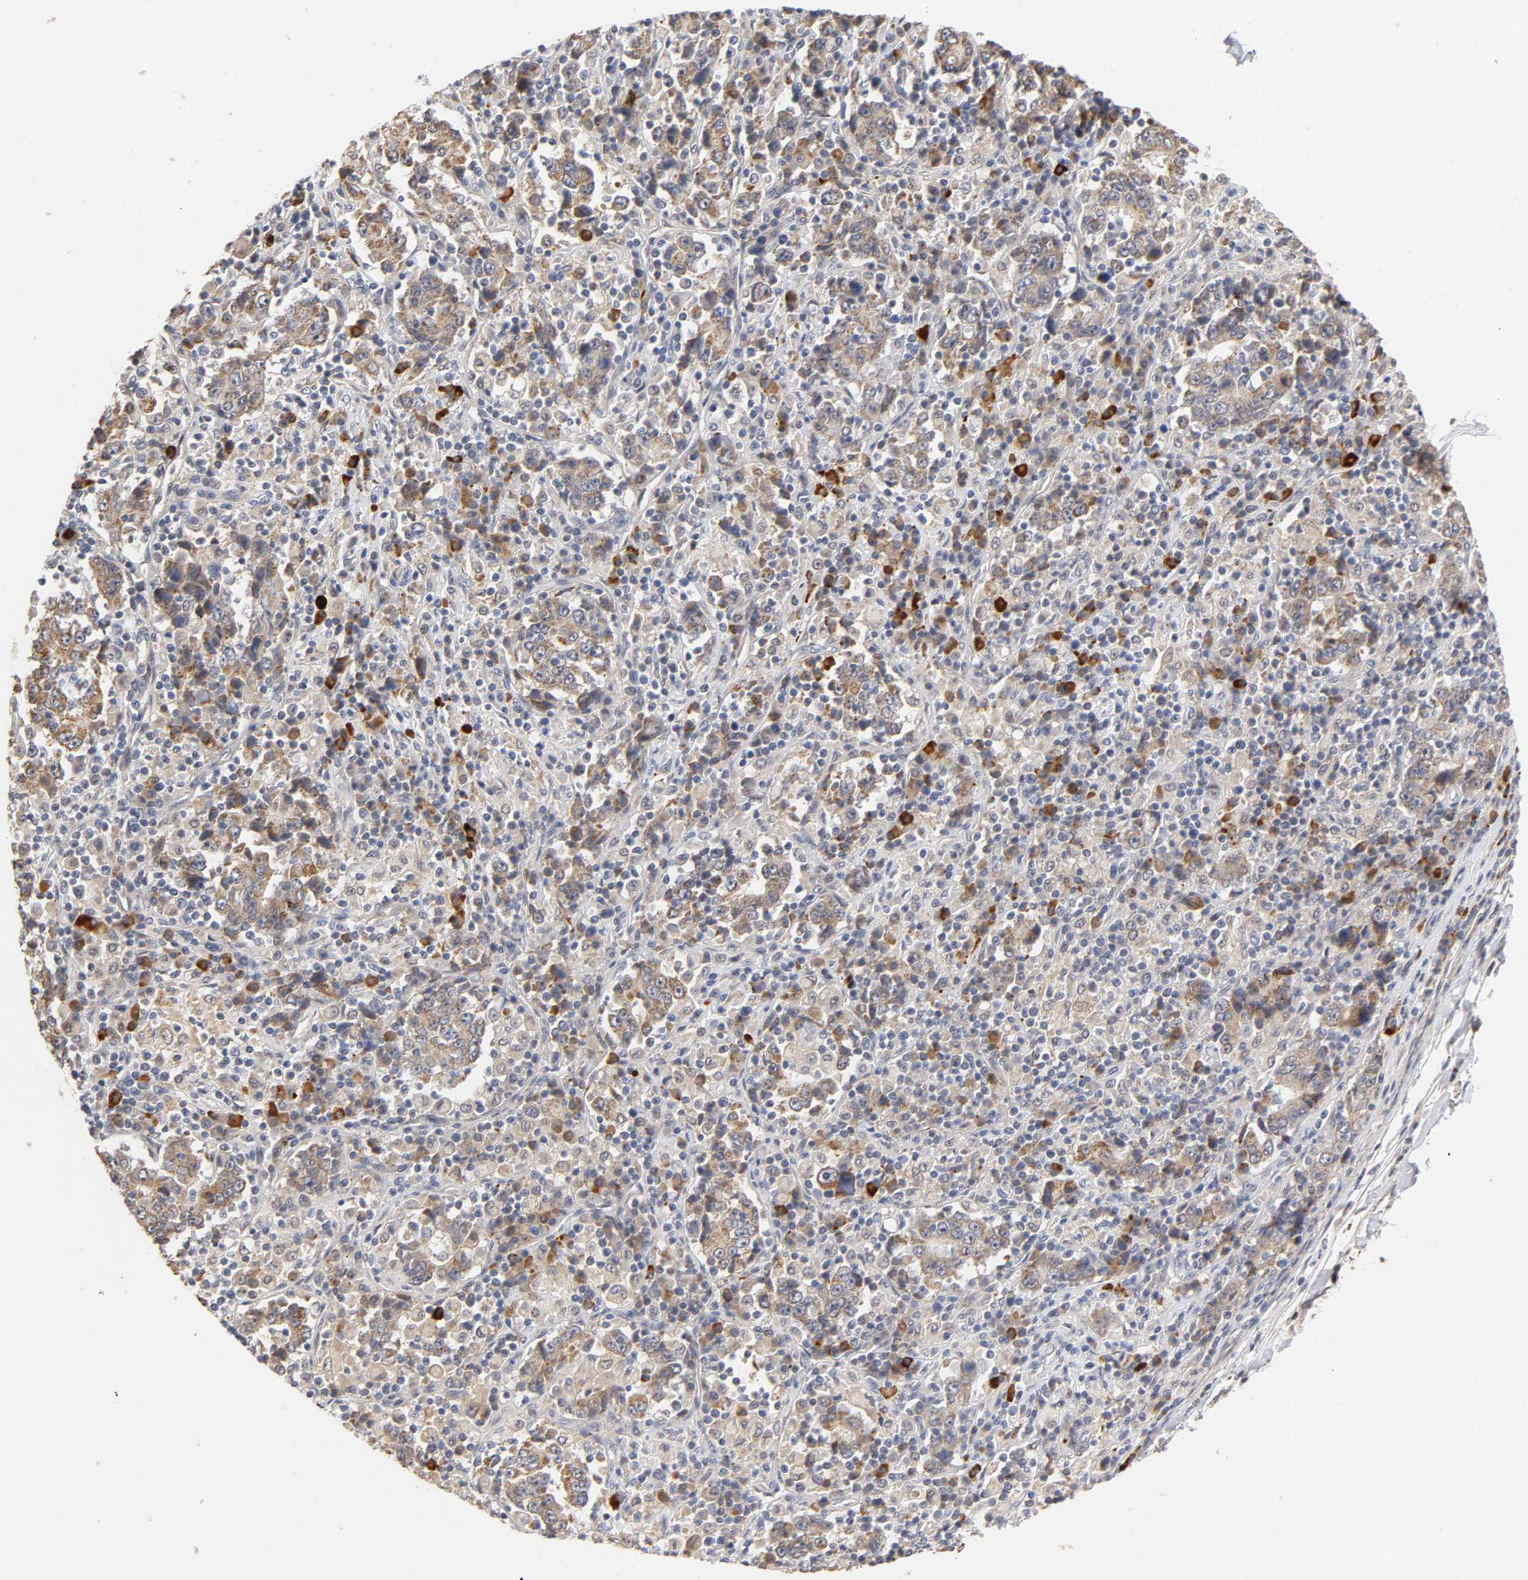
{"staining": {"intensity": "moderate", "quantity": ">75%", "location": "cytoplasmic/membranous"}, "tissue": "stomach cancer", "cell_type": "Tumor cells", "image_type": "cancer", "snomed": [{"axis": "morphology", "description": "Normal tissue, NOS"}, {"axis": "morphology", "description": "Adenocarcinoma, NOS"}, {"axis": "topography", "description": "Stomach, upper"}, {"axis": "topography", "description": "Stomach"}], "caption": "DAB immunohistochemical staining of human stomach adenocarcinoma exhibits moderate cytoplasmic/membranous protein expression in approximately >75% of tumor cells.", "gene": "GSTZ1", "patient": {"sex": "male", "age": 59}}